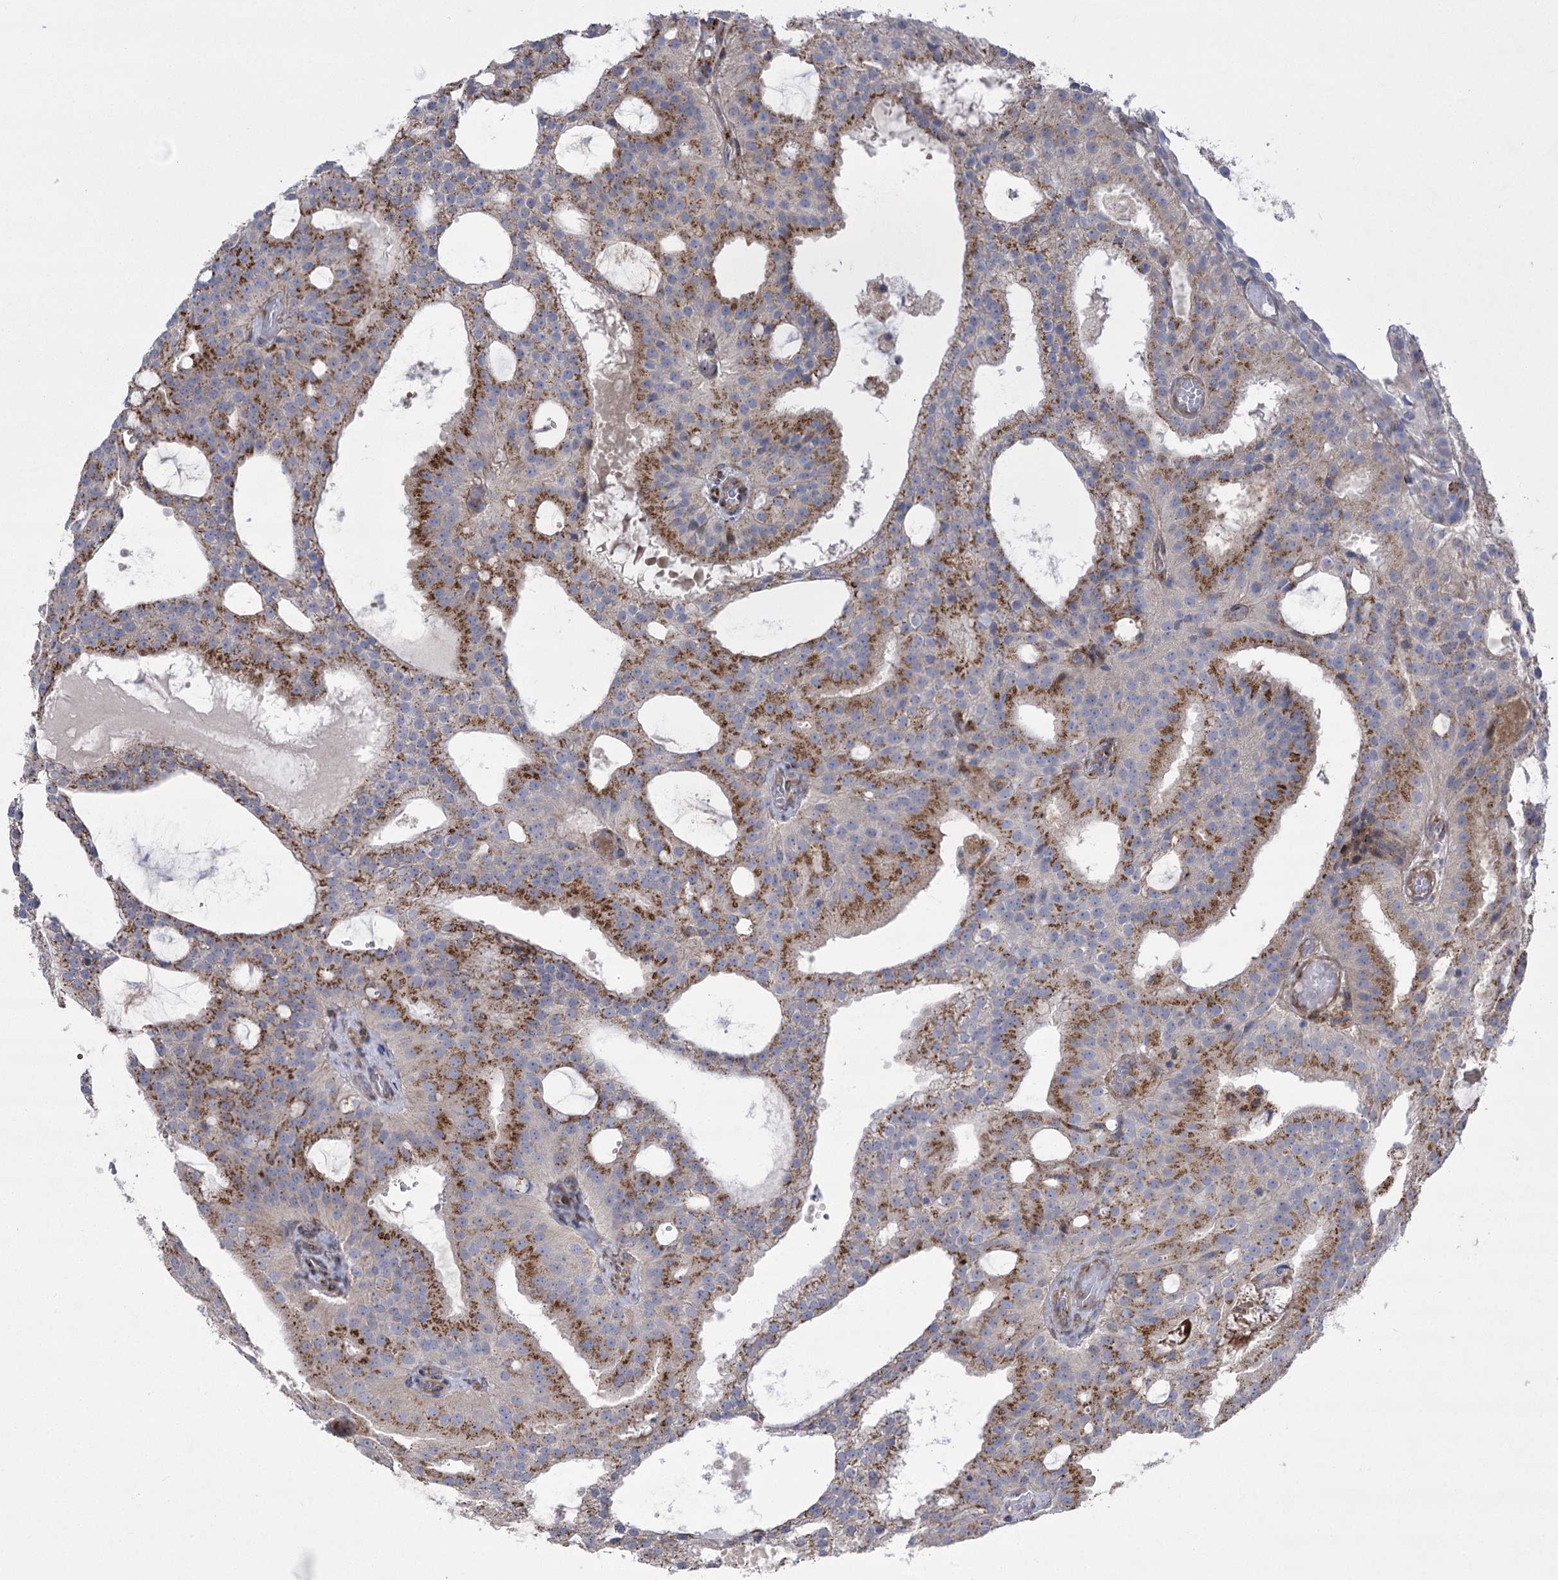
{"staining": {"intensity": "moderate", "quantity": ">75%", "location": "cytoplasmic/membranous"}, "tissue": "prostate cancer", "cell_type": "Tumor cells", "image_type": "cancer", "snomed": [{"axis": "morphology", "description": "Adenocarcinoma, Medium grade"}, {"axis": "topography", "description": "Prostate"}], "caption": "High-magnification brightfield microscopy of prostate medium-grade adenocarcinoma stained with DAB (brown) and counterstained with hematoxylin (blue). tumor cells exhibit moderate cytoplasmic/membranous positivity is seen in approximately>75% of cells.", "gene": "NME7", "patient": {"sex": "male", "age": 88}}